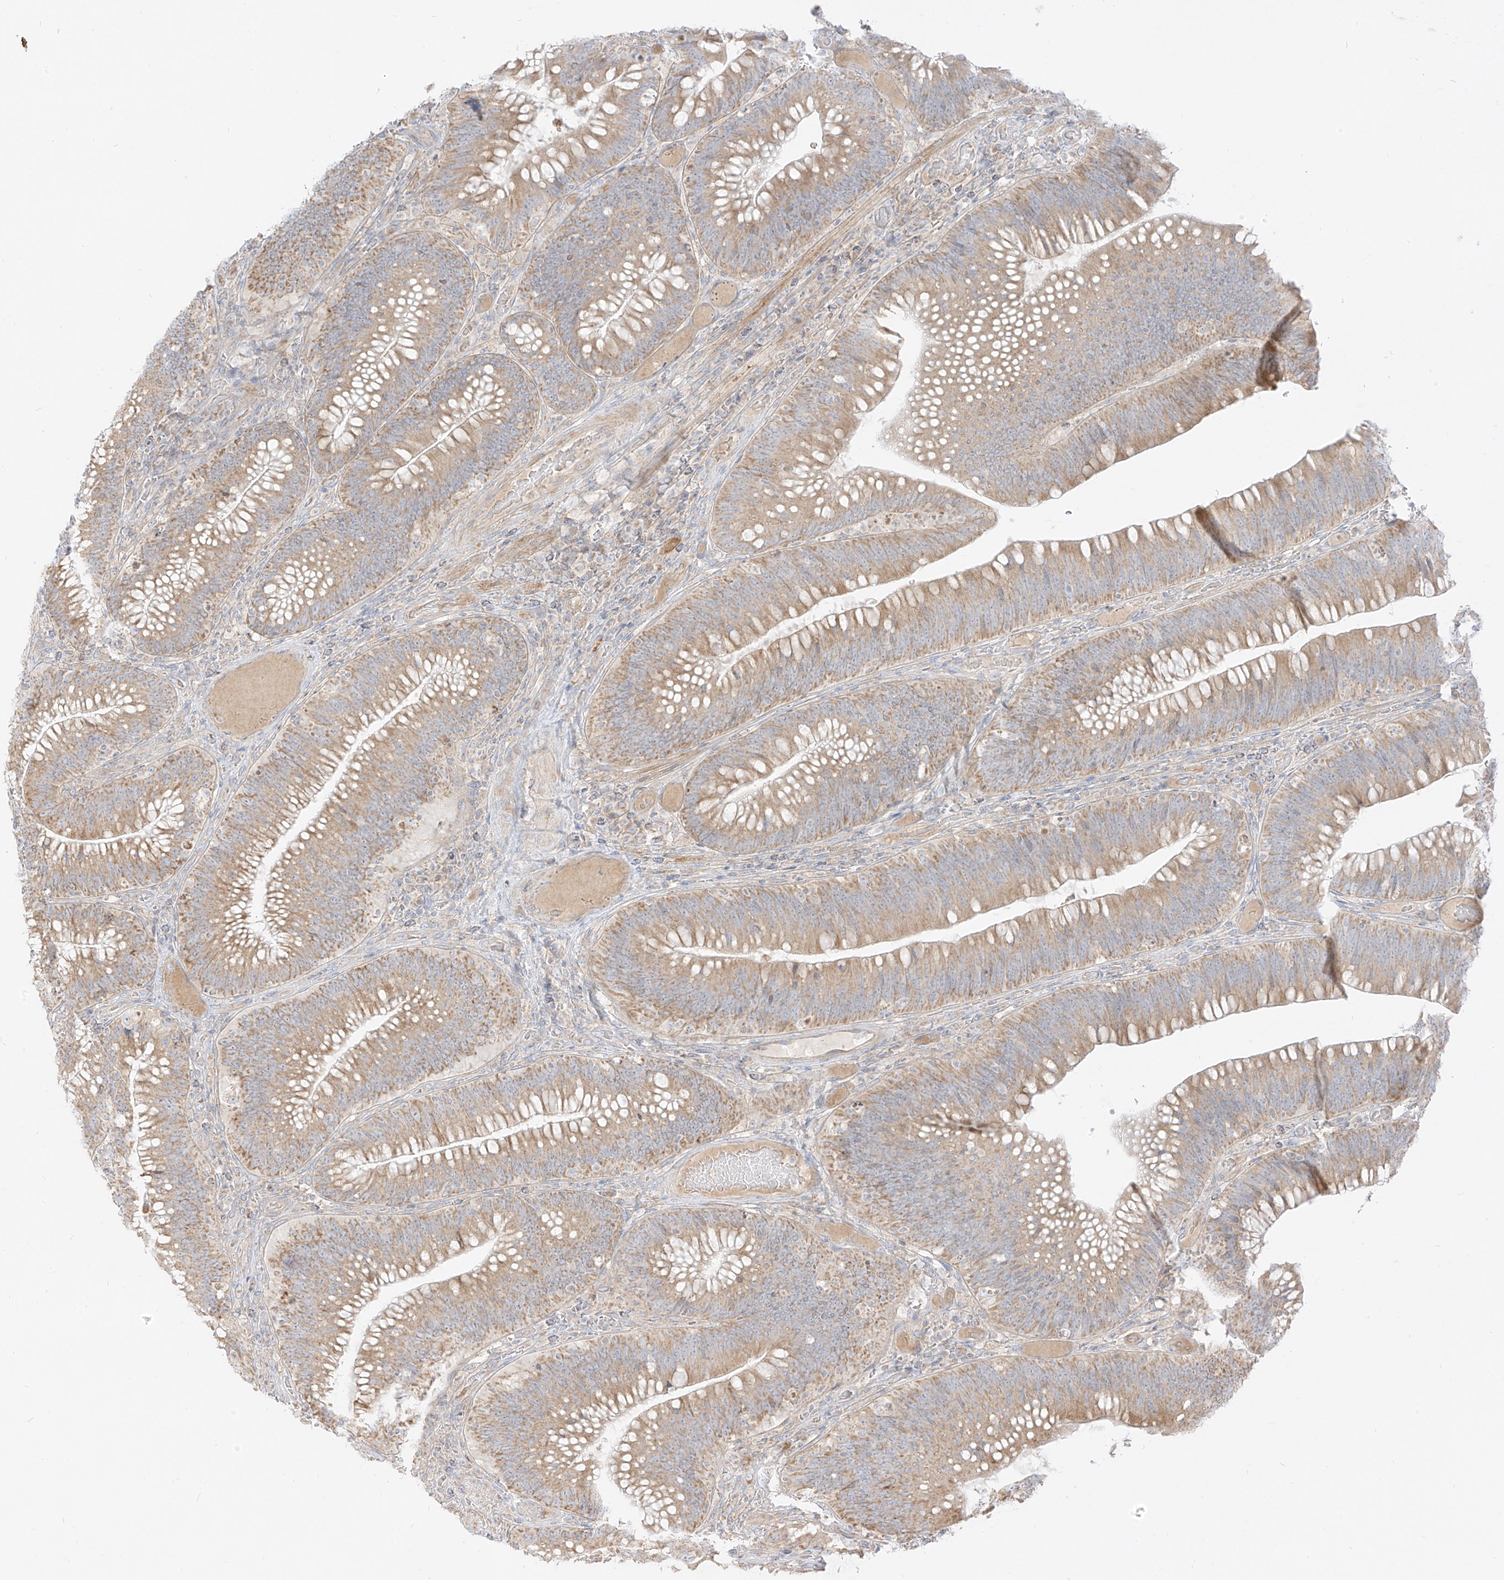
{"staining": {"intensity": "moderate", "quantity": ">75%", "location": "cytoplasmic/membranous"}, "tissue": "colorectal cancer", "cell_type": "Tumor cells", "image_type": "cancer", "snomed": [{"axis": "morphology", "description": "Normal tissue, NOS"}, {"axis": "topography", "description": "Colon"}], "caption": "Human colorectal cancer stained with a brown dye displays moderate cytoplasmic/membranous positive positivity in about >75% of tumor cells.", "gene": "ZIM3", "patient": {"sex": "female", "age": 82}}